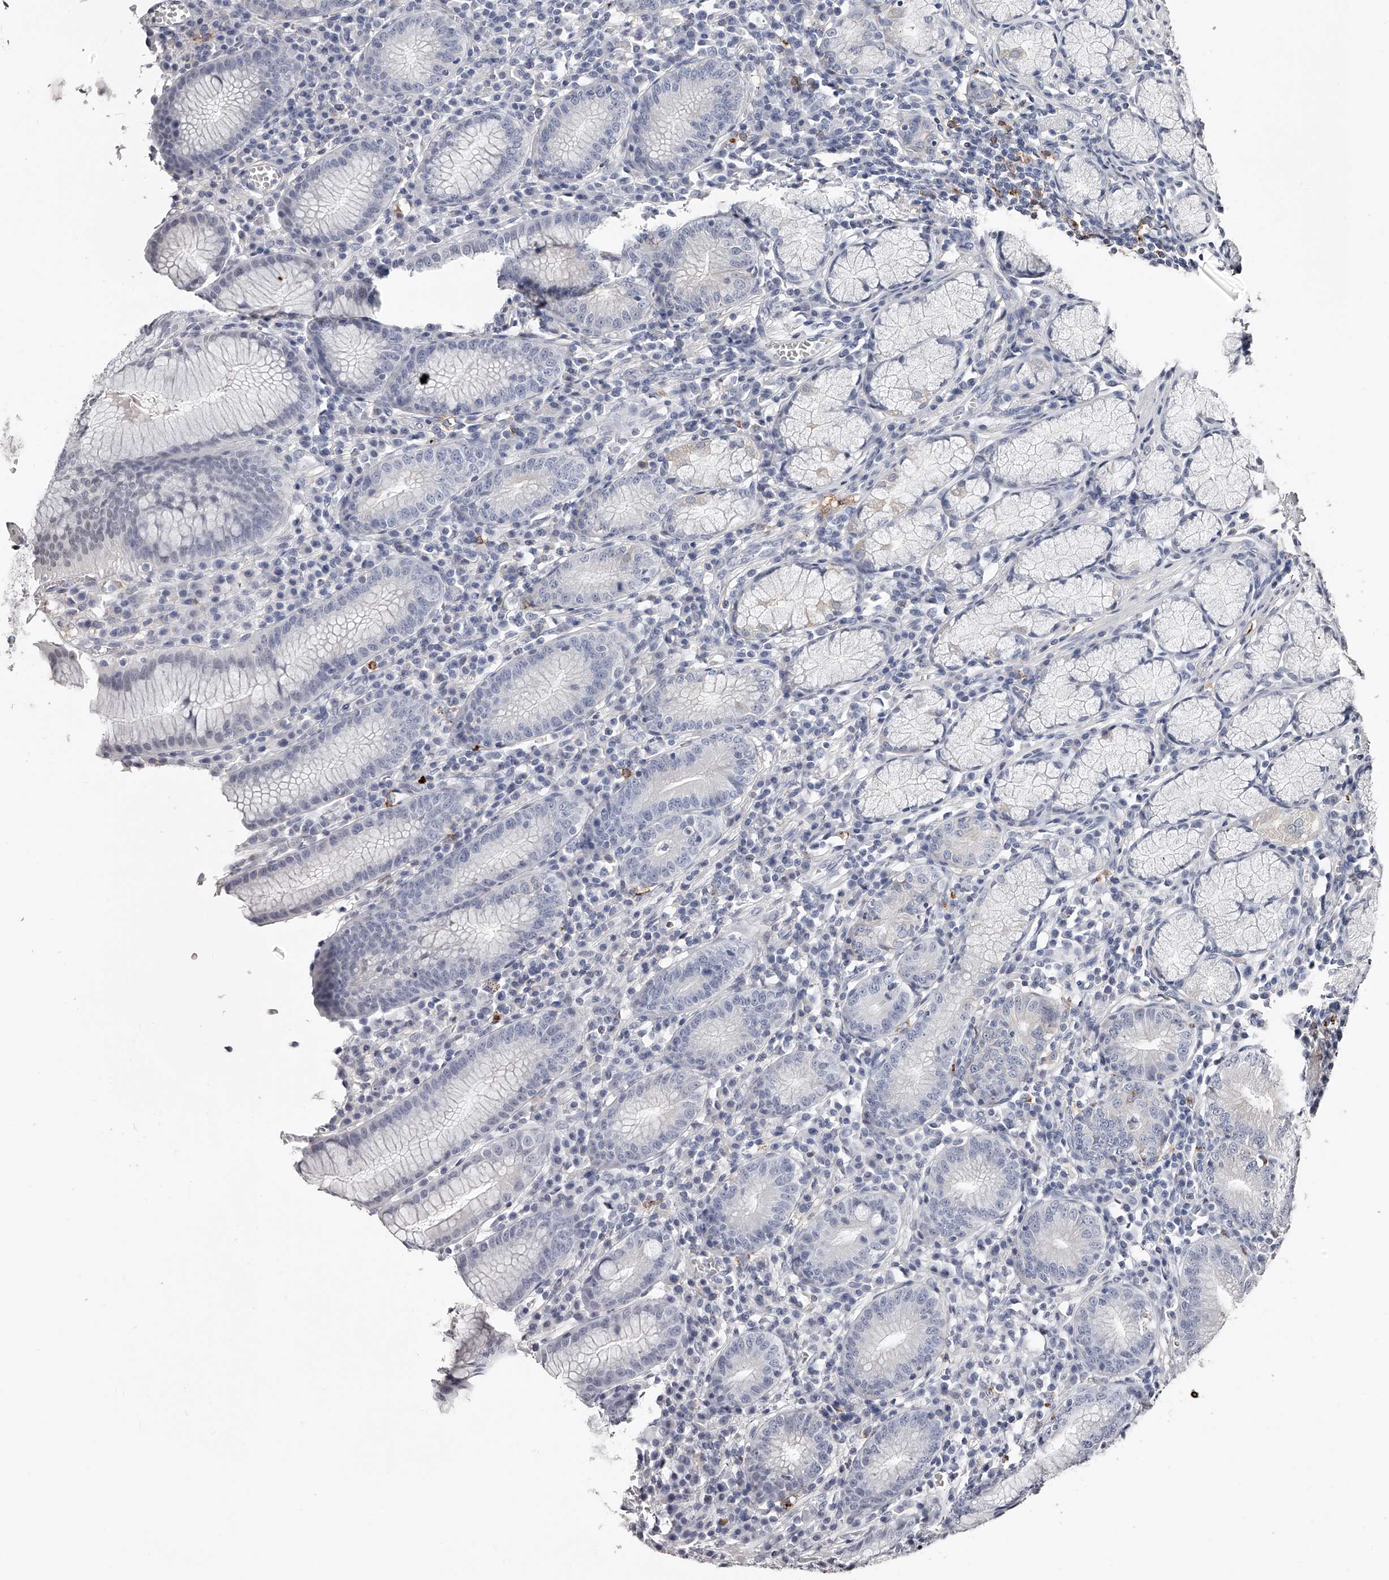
{"staining": {"intensity": "weak", "quantity": "25%-75%", "location": "cytoplasmic/membranous"}, "tissue": "stomach", "cell_type": "Glandular cells", "image_type": "normal", "snomed": [{"axis": "morphology", "description": "Normal tissue, NOS"}, {"axis": "topography", "description": "Stomach"}], "caption": "Immunohistochemical staining of unremarkable stomach shows weak cytoplasmic/membranous protein positivity in about 25%-75% of glandular cells. The staining is performed using DAB brown chromogen to label protein expression. The nuclei are counter-stained blue using hematoxylin.", "gene": "PACSIN1", "patient": {"sex": "male", "age": 55}}